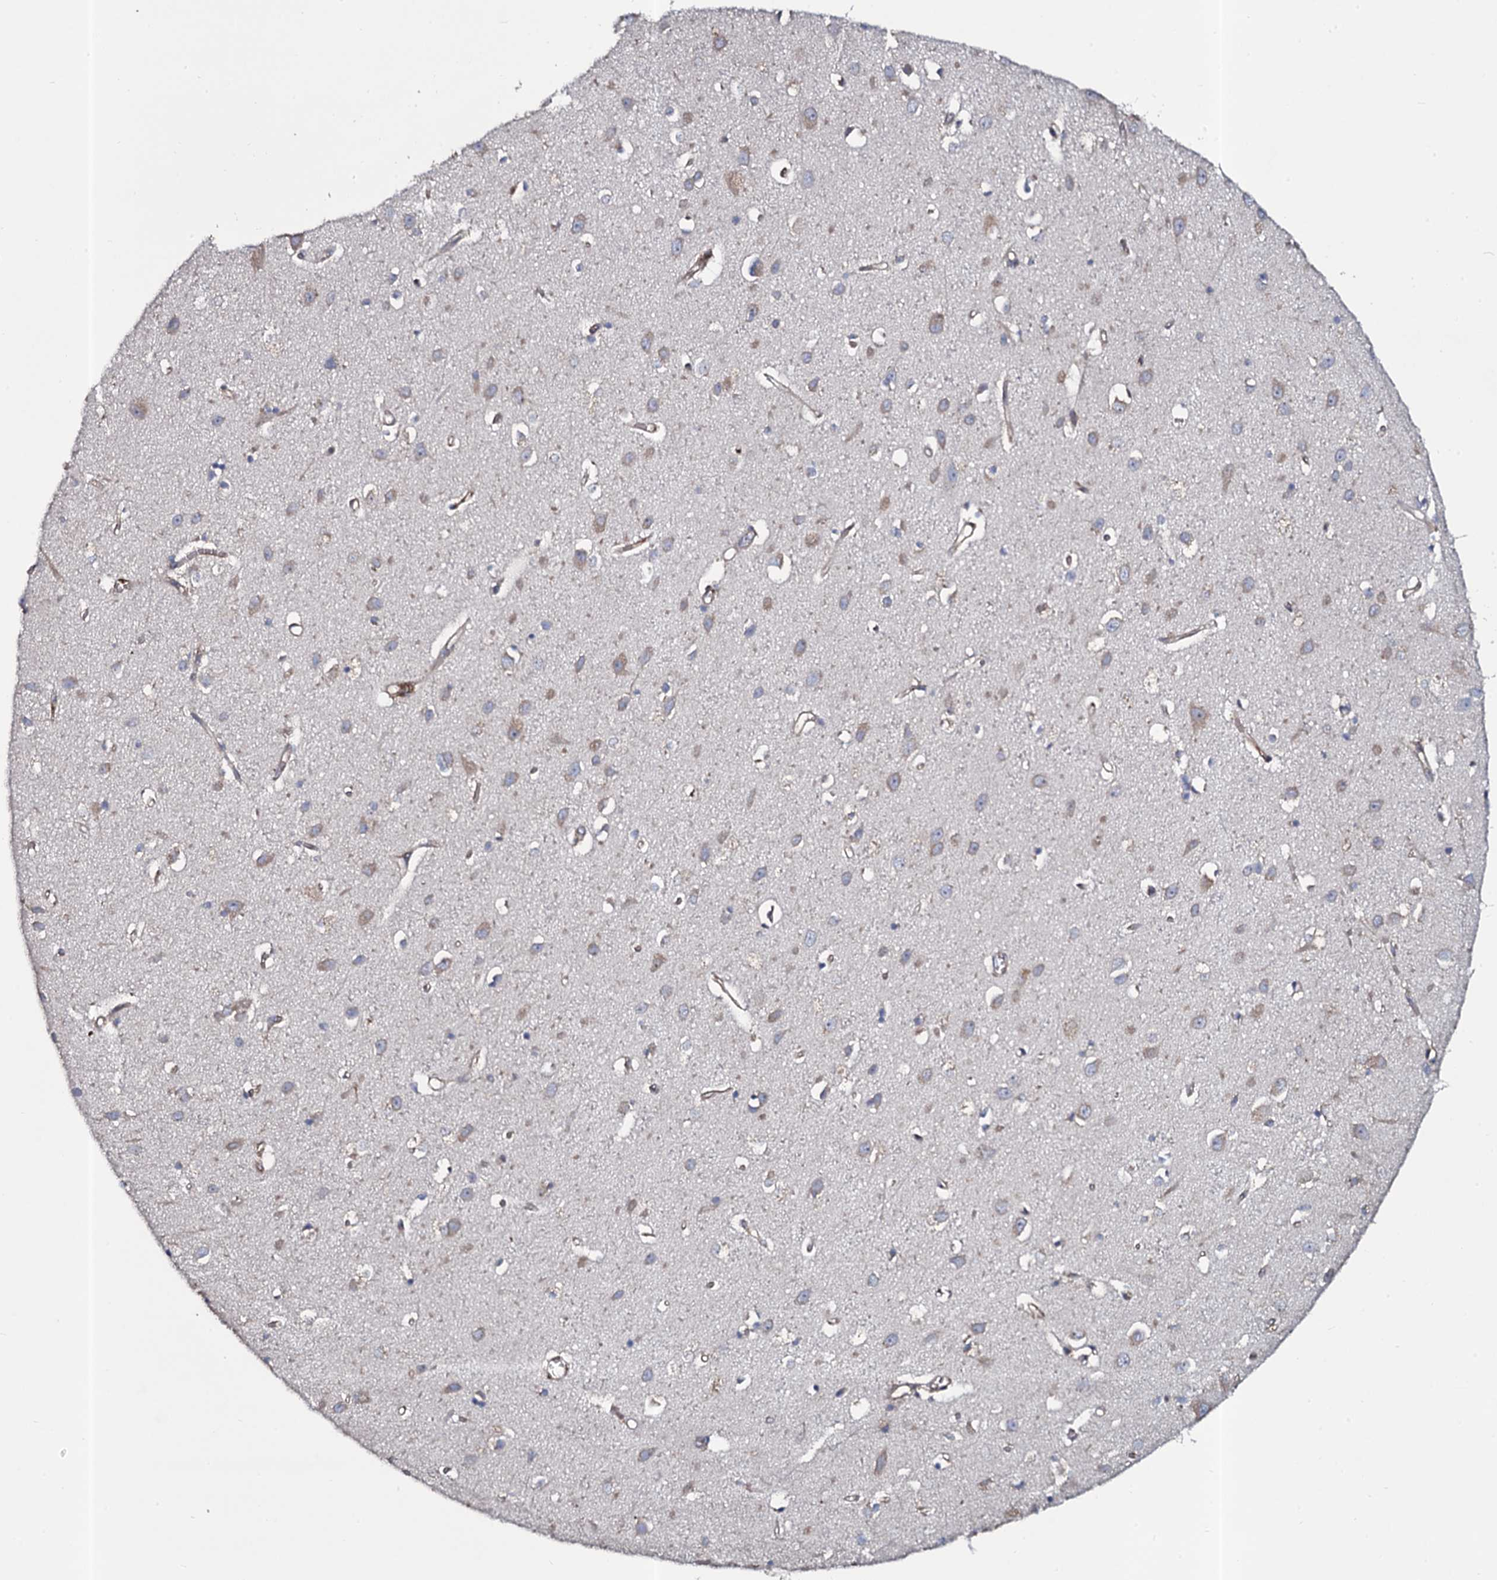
{"staining": {"intensity": "moderate", "quantity": "25%-75%", "location": "cytoplasmic/membranous"}, "tissue": "cerebral cortex", "cell_type": "Endothelial cells", "image_type": "normal", "snomed": [{"axis": "morphology", "description": "Normal tissue, NOS"}, {"axis": "topography", "description": "Cerebral cortex"}], "caption": "DAB (3,3'-diaminobenzidine) immunohistochemical staining of benign human cerebral cortex exhibits moderate cytoplasmic/membranous protein expression in about 25%-75% of endothelial cells.", "gene": "TMEM151A", "patient": {"sex": "female", "age": 64}}